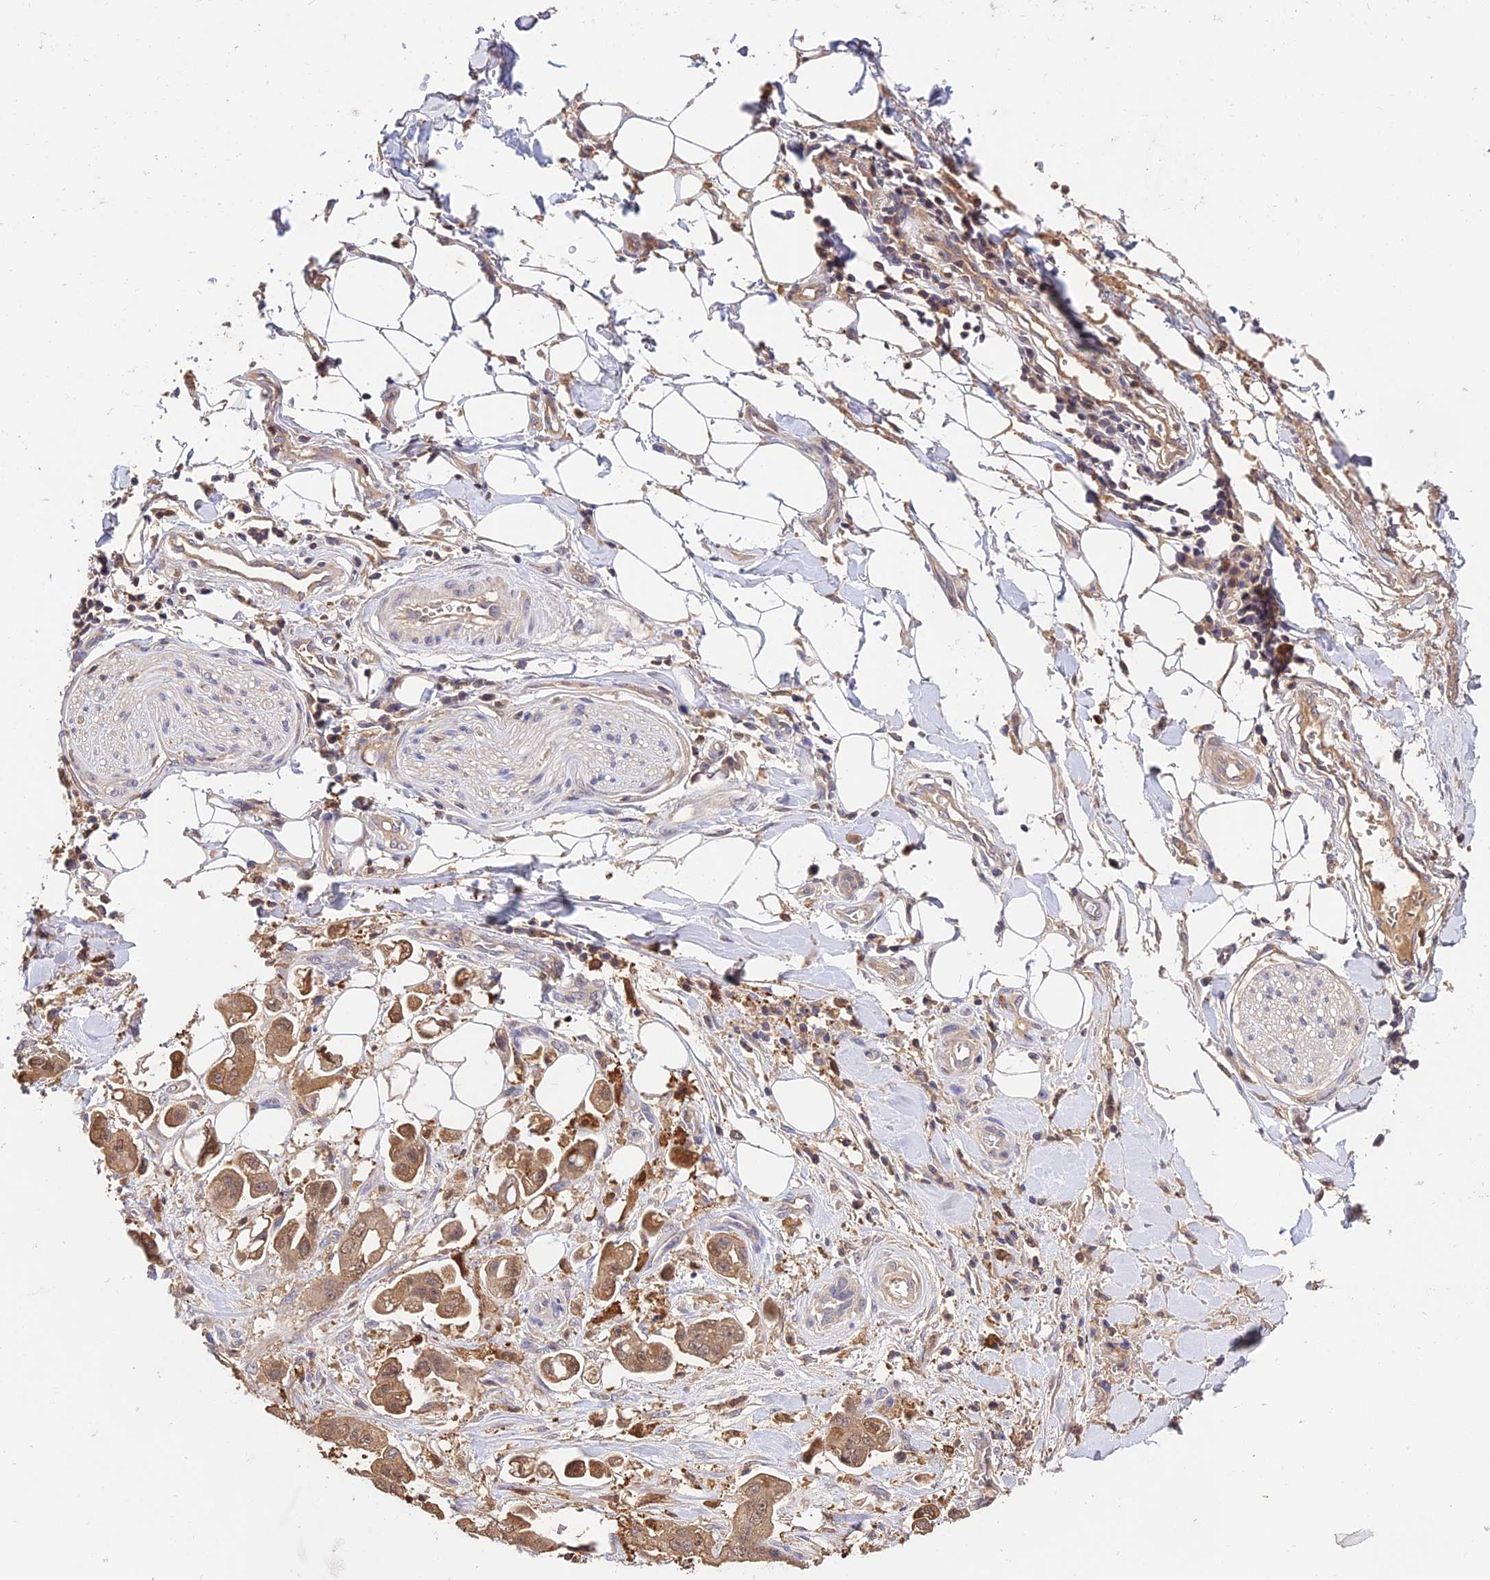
{"staining": {"intensity": "moderate", "quantity": ">75%", "location": "cytoplasmic/membranous"}, "tissue": "stomach cancer", "cell_type": "Tumor cells", "image_type": "cancer", "snomed": [{"axis": "morphology", "description": "Adenocarcinoma, NOS"}, {"axis": "topography", "description": "Stomach"}], "caption": "Immunohistochemical staining of stomach cancer (adenocarcinoma) displays moderate cytoplasmic/membranous protein expression in about >75% of tumor cells.", "gene": "FBP1", "patient": {"sex": "male", "age": 62}}